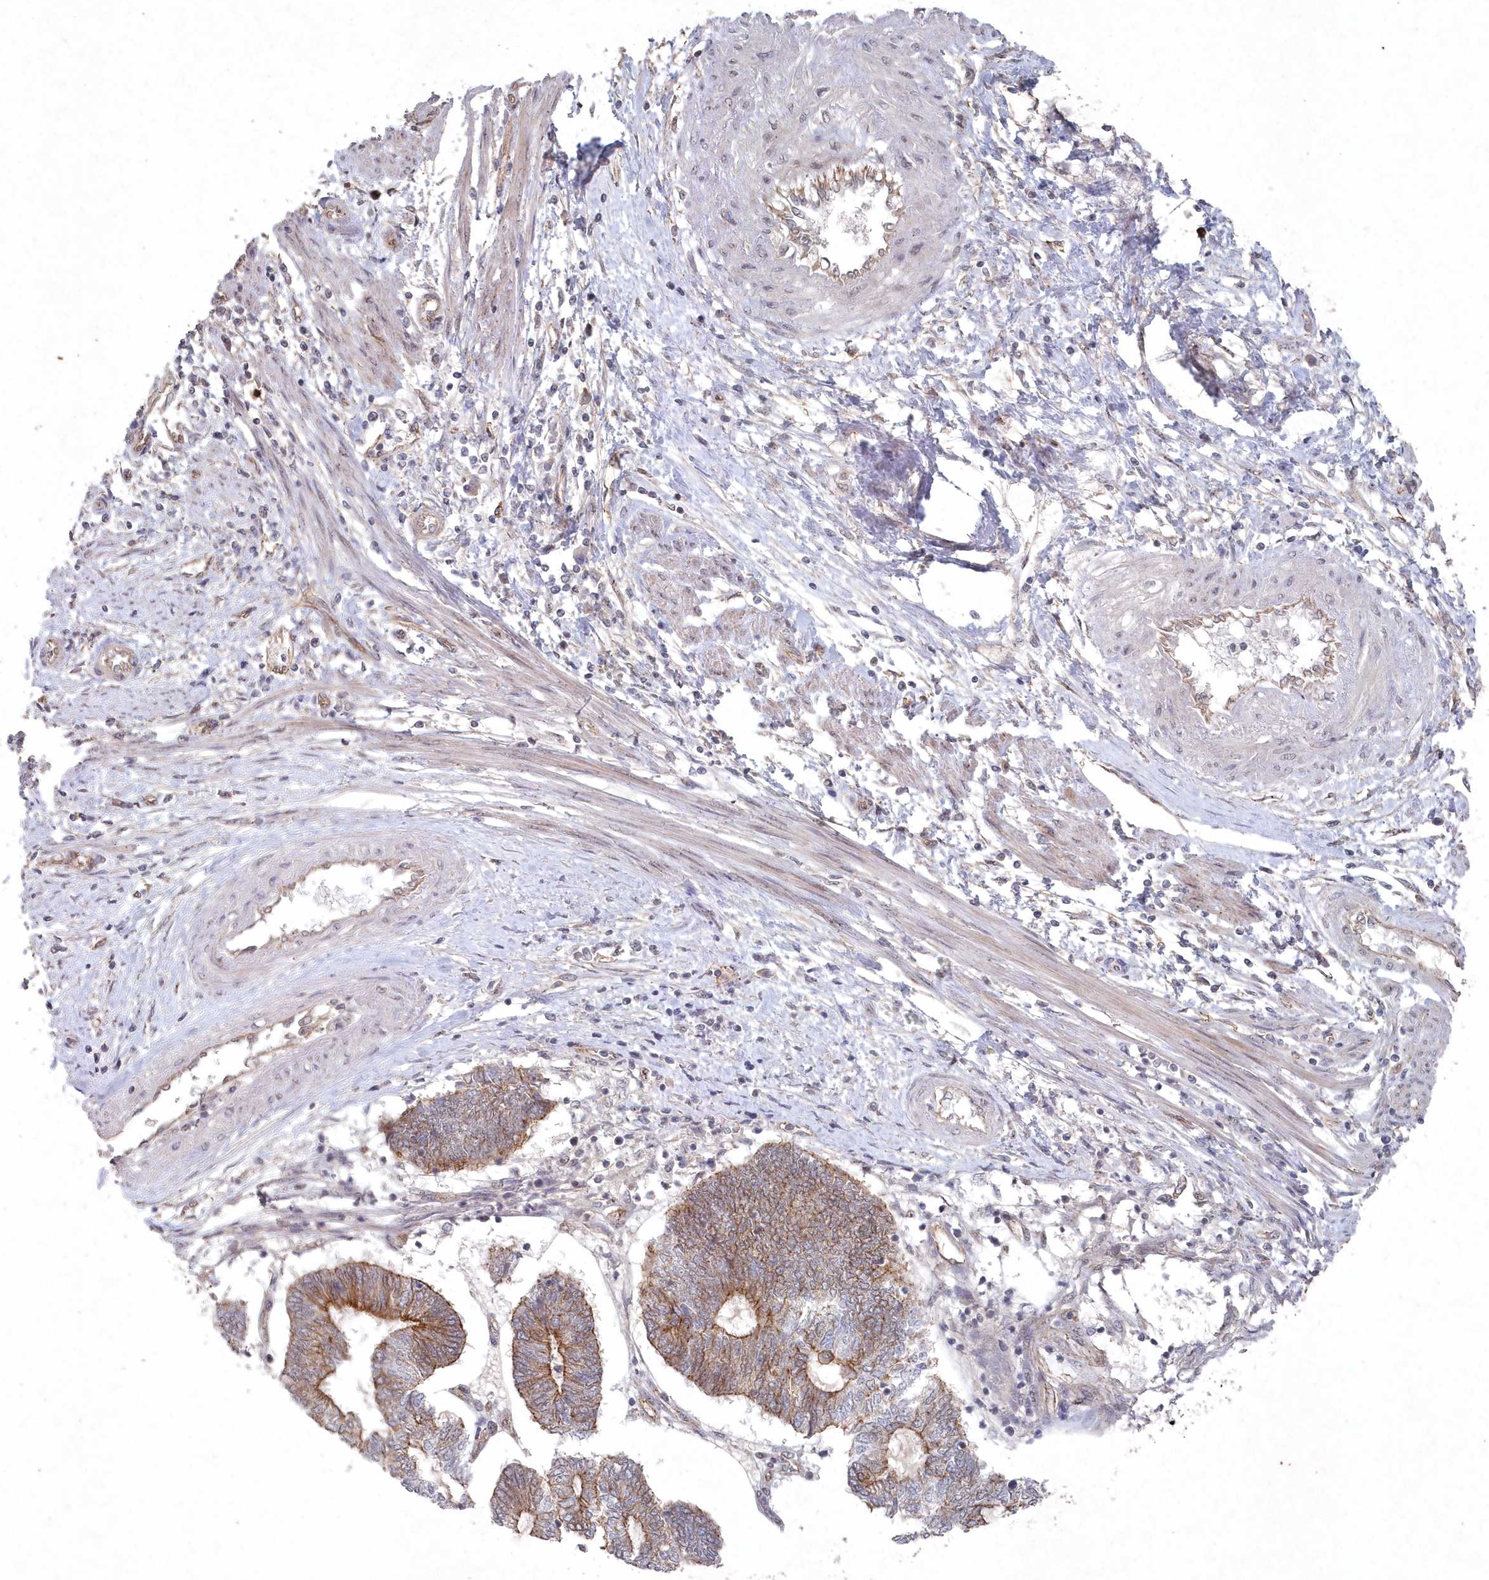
{"staining": {"intensity": "moderate", "quantity": "25%-75%", "location": "cytoplasmic/membranous"}, "tissue": "endometrial cancer", "cell_type": "Tumor cells", "image_type": "cancer", "snomed": [{"axis": "morphology", "description": "Adenocarcinoma, NOS"}, {"axis": "topography", "description": "Uterus"}, {"axis": "topography", "description": "Endometrium"}], "caption": "The micrograph displays a brown stain indicating the presence of a protein in the cytoplasmic/membranous of tumor cells in endometrial cancer (adenocarcinoma).", "gene": "VSIG2", "patient": {"sex": "female", "age": 70}}